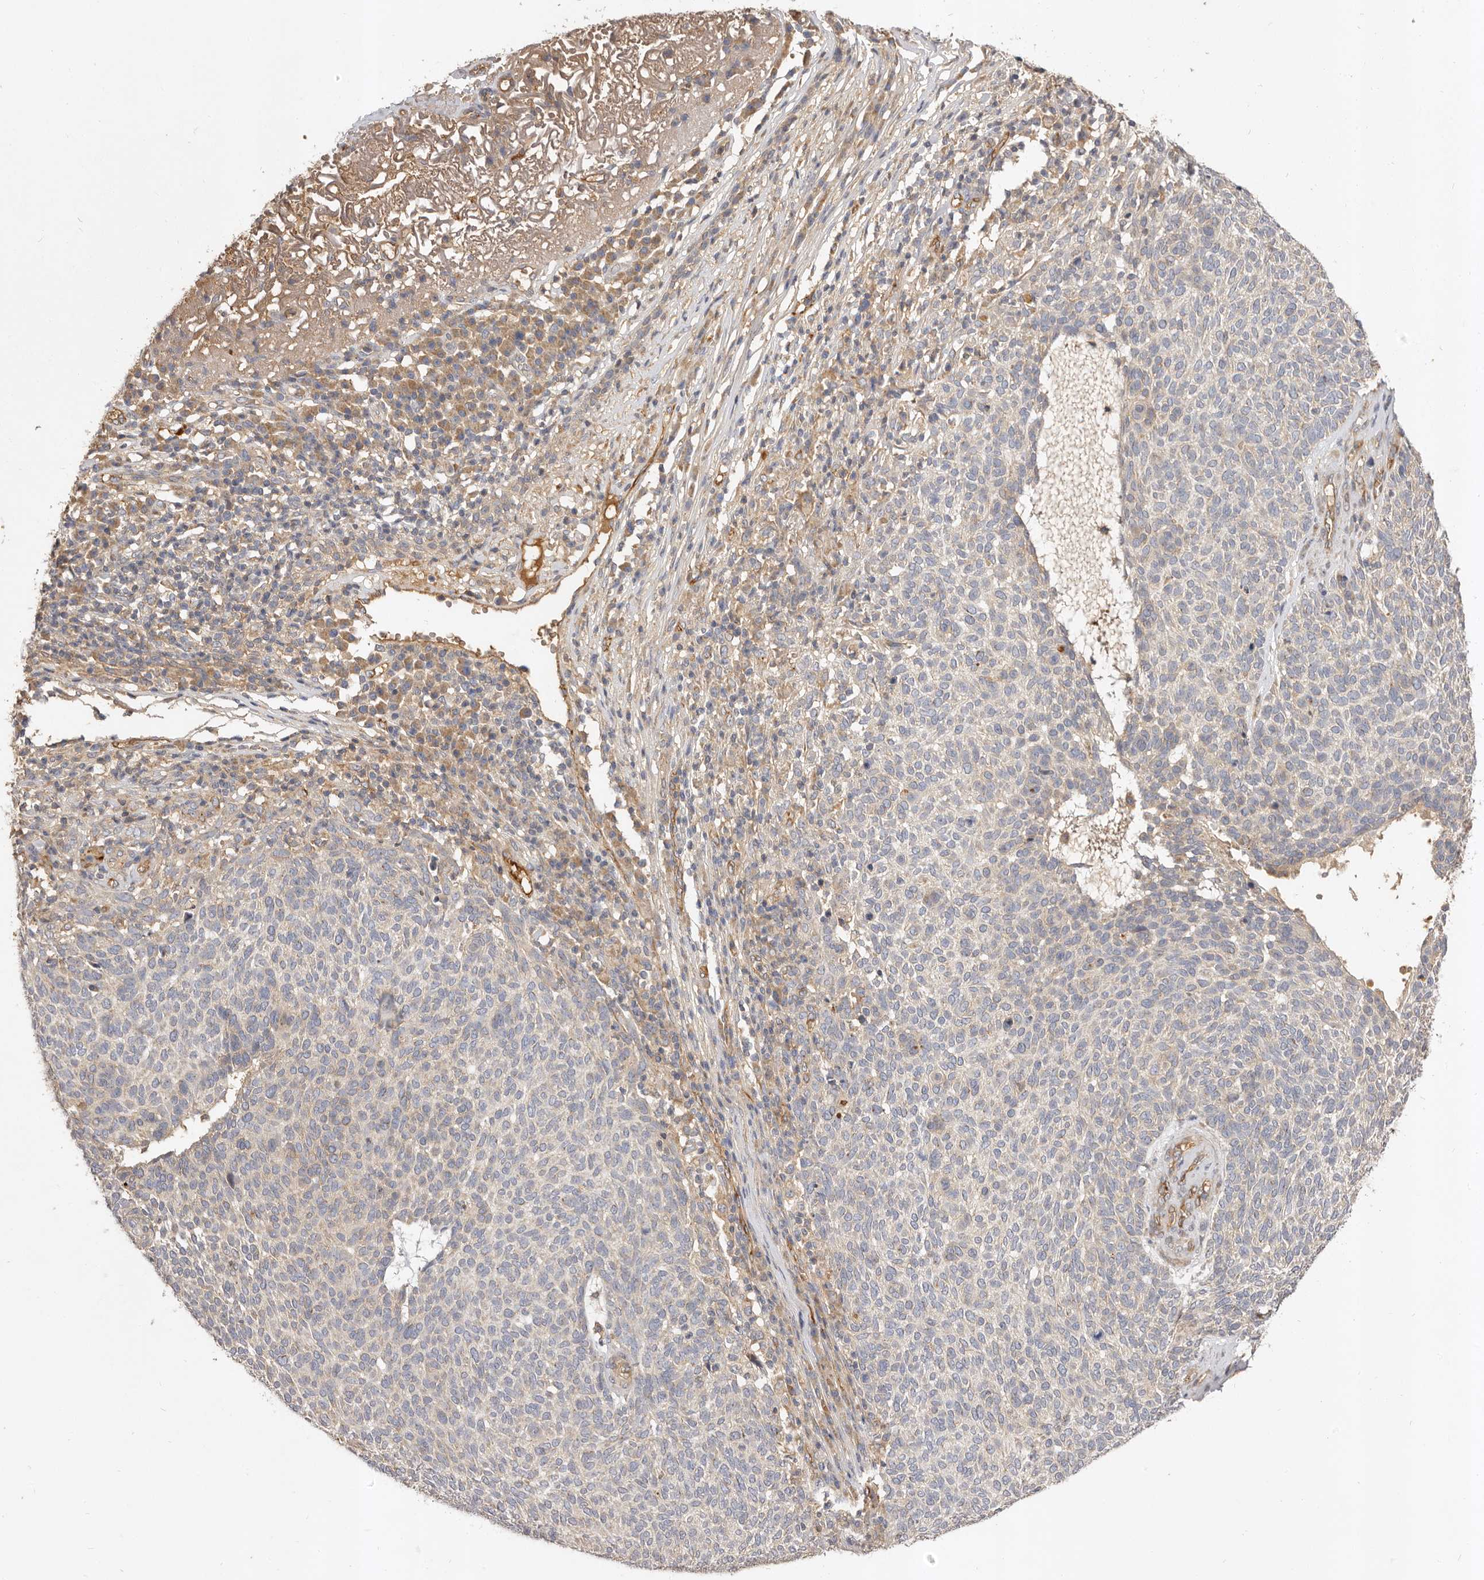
{"staining": {"intensity": "negative", "quantity": "none", "location": "none"}, "tissue": "skin cancer", "cell_type": "Tumor cells", "image_type": "cancer", "snomed": [{"axis": "morphology", "description": "Squamous cell carcinoma, NOS"}, {"axis": "topography", "description": "Skin"}], "caption": "Protein analysis of skin squamous cell carcinoma displays no significant expression in tumor cells.", "gene": "ADAMTS9", "patient": {"sex": "female", "age": 90}}